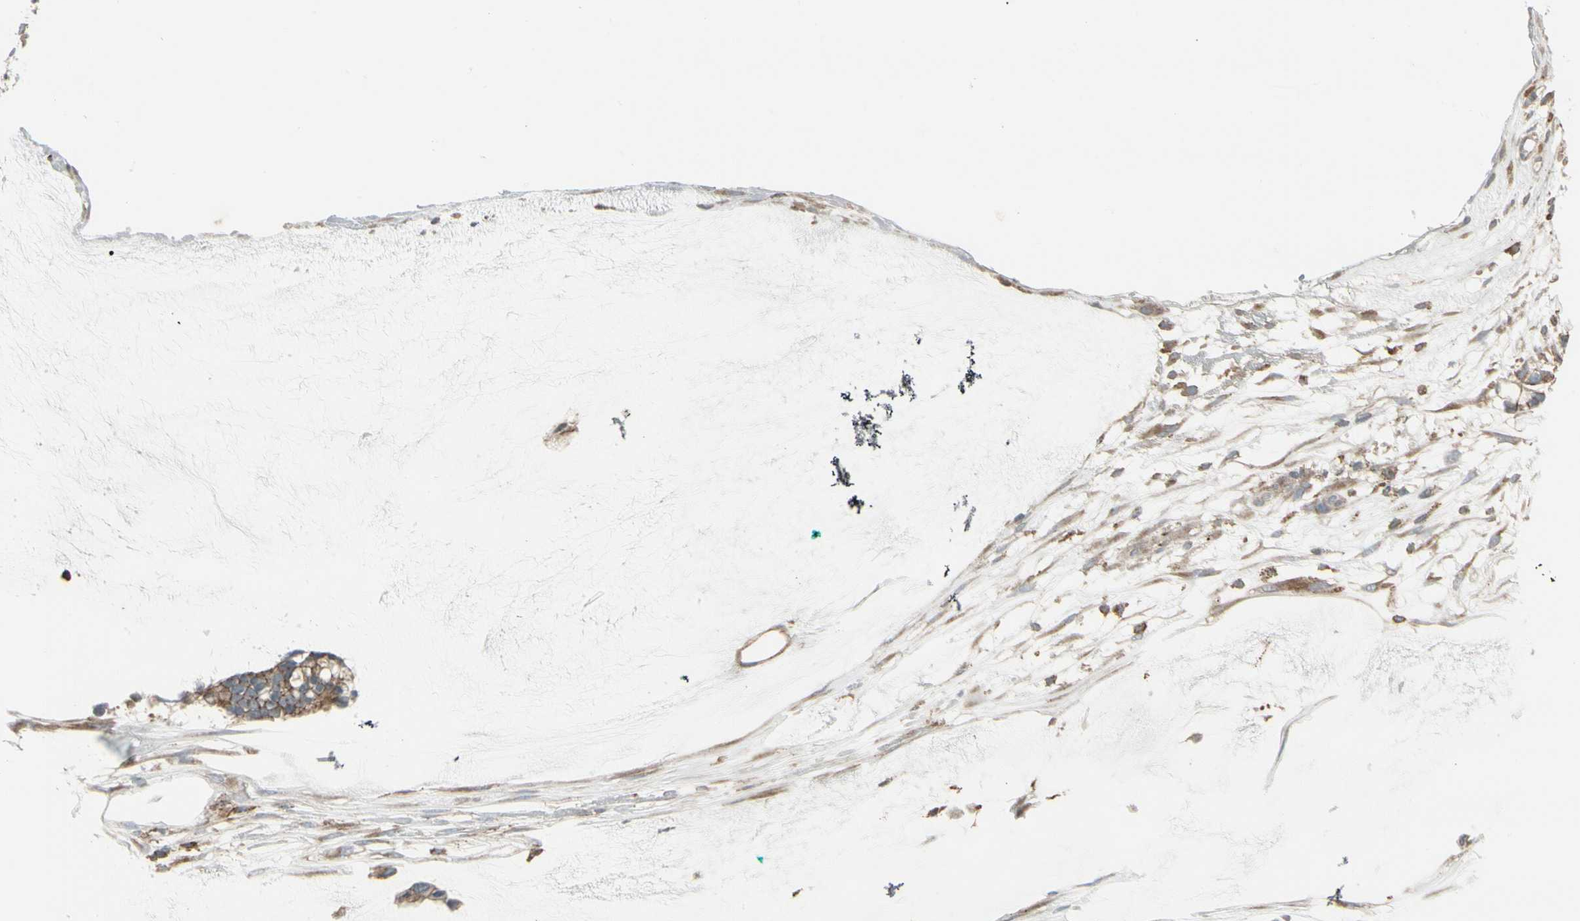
{"staining": {"intensity": "moderate", "quantity": ">75%", "location": "cytoplasmic/membranous"}, "tissue": "ovarian cancer", "cell_type": "Tumor cells", "image_type": "cancer", "snomed": [{"axis": "morphology", "description": "Cystadenocarcinoma, mucinous, NOS"}, {"axis": "topography", "description": "Ovary"}], "caption": "Protein analysis of ovarian mucinous cystadenocarcinoma tissue shows moderate cytoplasmic/membranous expression in about >75% of tumor cells.", "gene": "EPS15", "patient": {"sex": "female", "age": 39}}